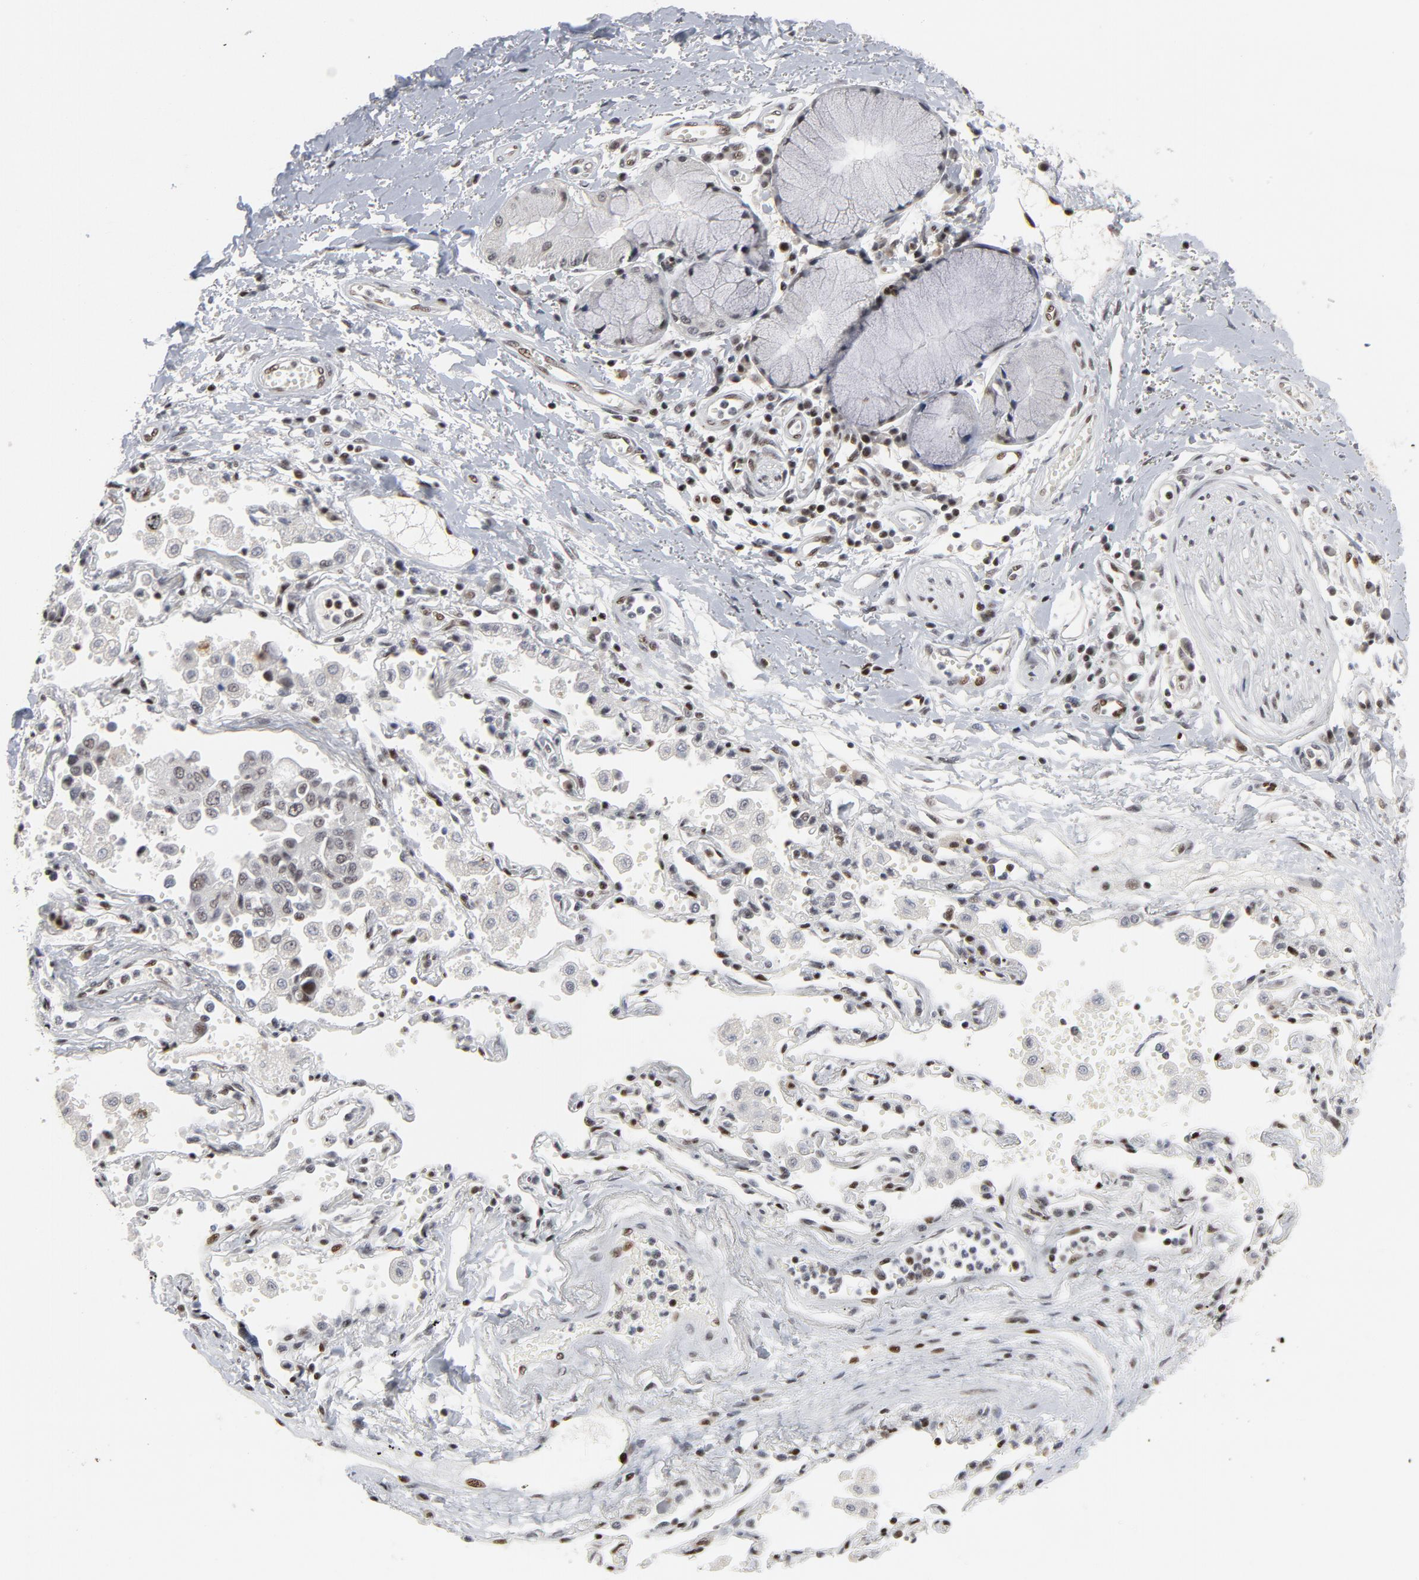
{"staining": {"intensity": "negative", "quantity": "none", "location": "none"}, "tissue": "adipose tissue", "cell_type": "Adipocytes", "image_type": "normal", "snomed": [{"axis": "morphology", "description": "Normal tissue, NOS"}, {"axis": "morphology", "description": "Adenocarcinoma, NOS"}, {"axis": "topography", "description": "Cartilage tissue"}, {"axis": "topography", "description": "Bronchus"}, {"axis": "topography", "description": "Lung"}], "caption": "Protein analysis of unremarkable adipose tissue exhibits no significant positivity in adipocytes.", "gene": "GABPA", "patient": {"sex": "female", "age": 67}}